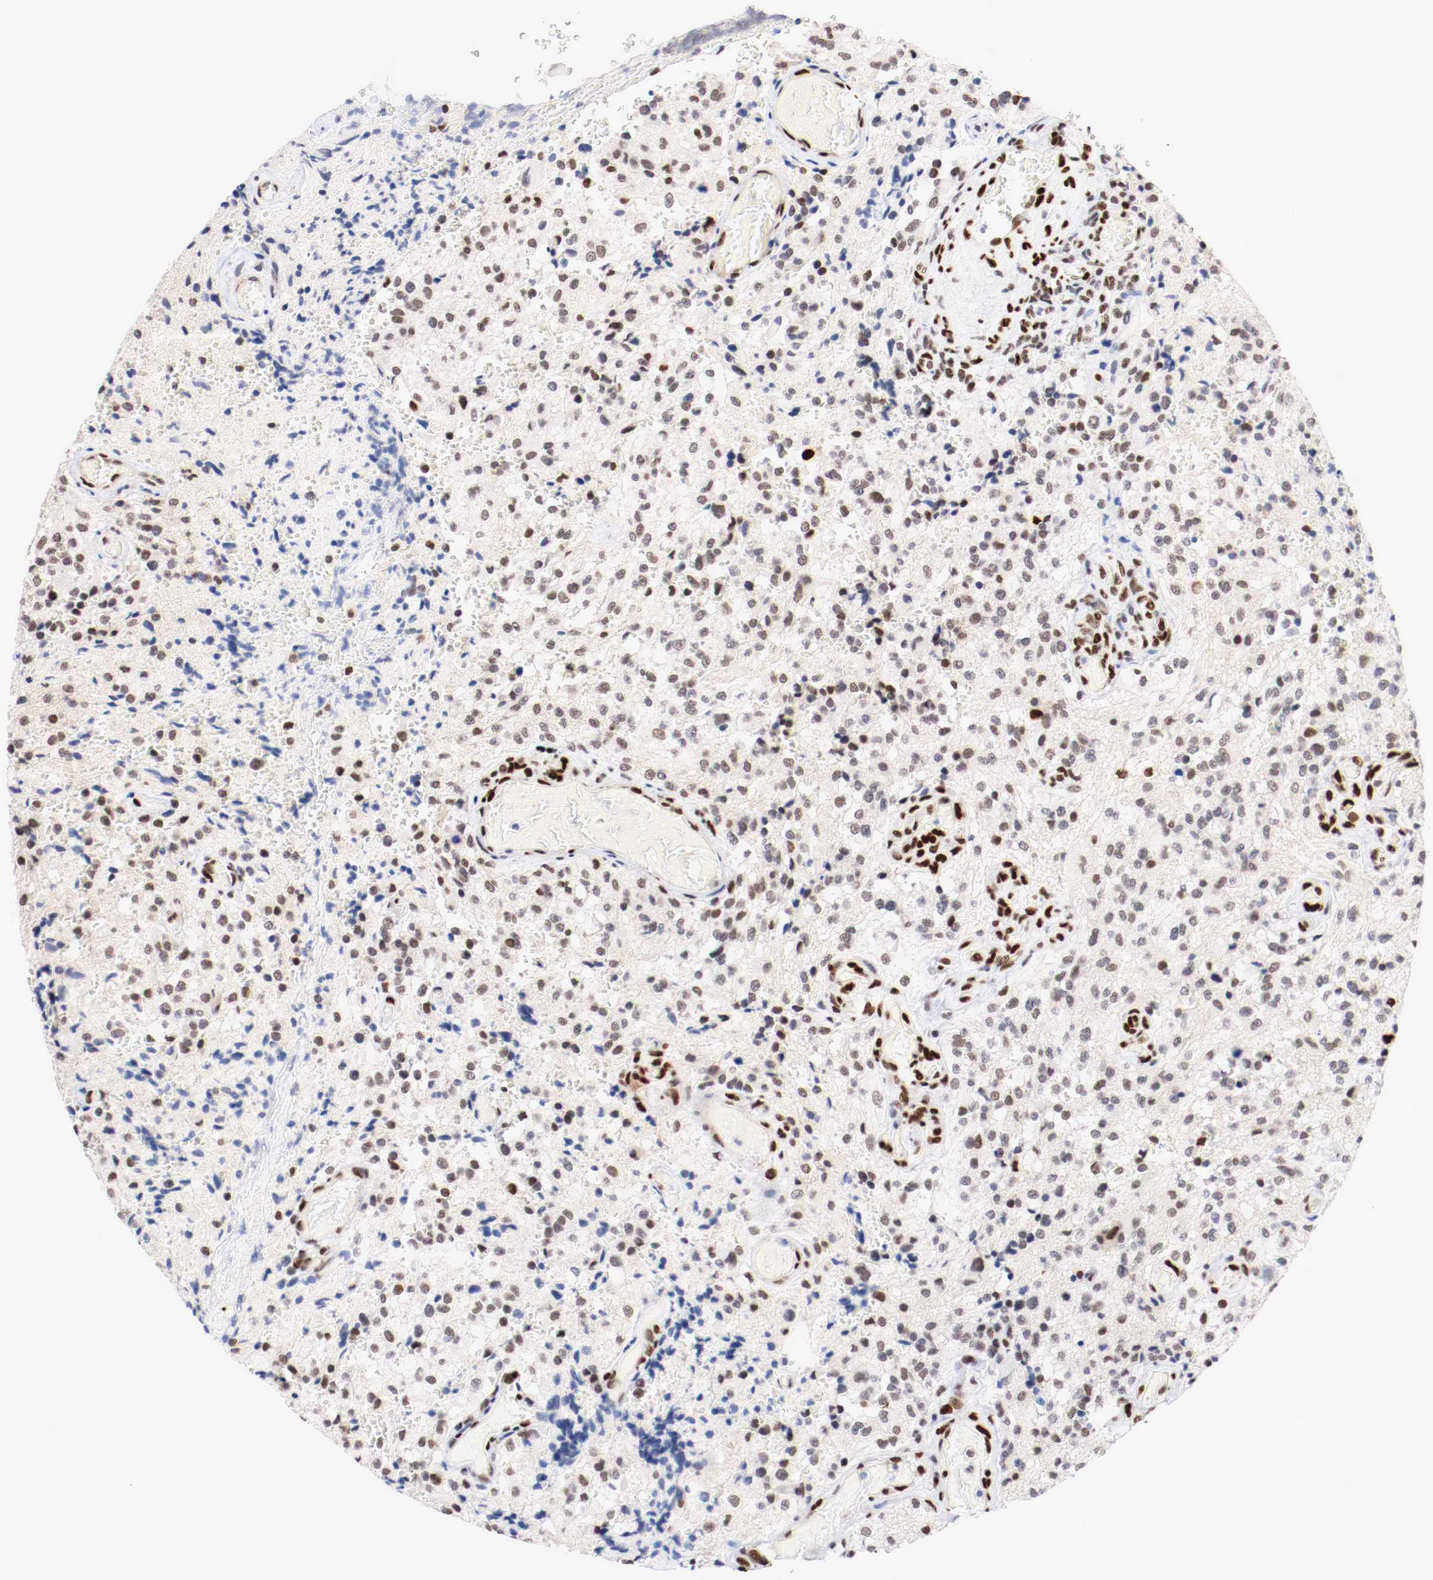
{"staining": {"intensity": "weak", "quantity": ">75%", "location": "nuclear"}, "tissue": "glioma", "cell_type": "Tumor cells", "image_type": "cancer", "snomed": [{"axis": "morphology", "description": "Normal tissue, NOS"}, {"axis": "morphology", "description": "Glioma, malignant, High grade"}, {"axis": "topography", "description": "Cerebral cortex"}], "caption": "Glioma tissue reveals weak nuclear staining in about >75% of tumor cells (DAB (3,3'-diaminobenzidine) = brown stain, brightfield microscopy at high magnification).", "gene": "MEF2D", "patient": {"sex": "male", "age": 56}}